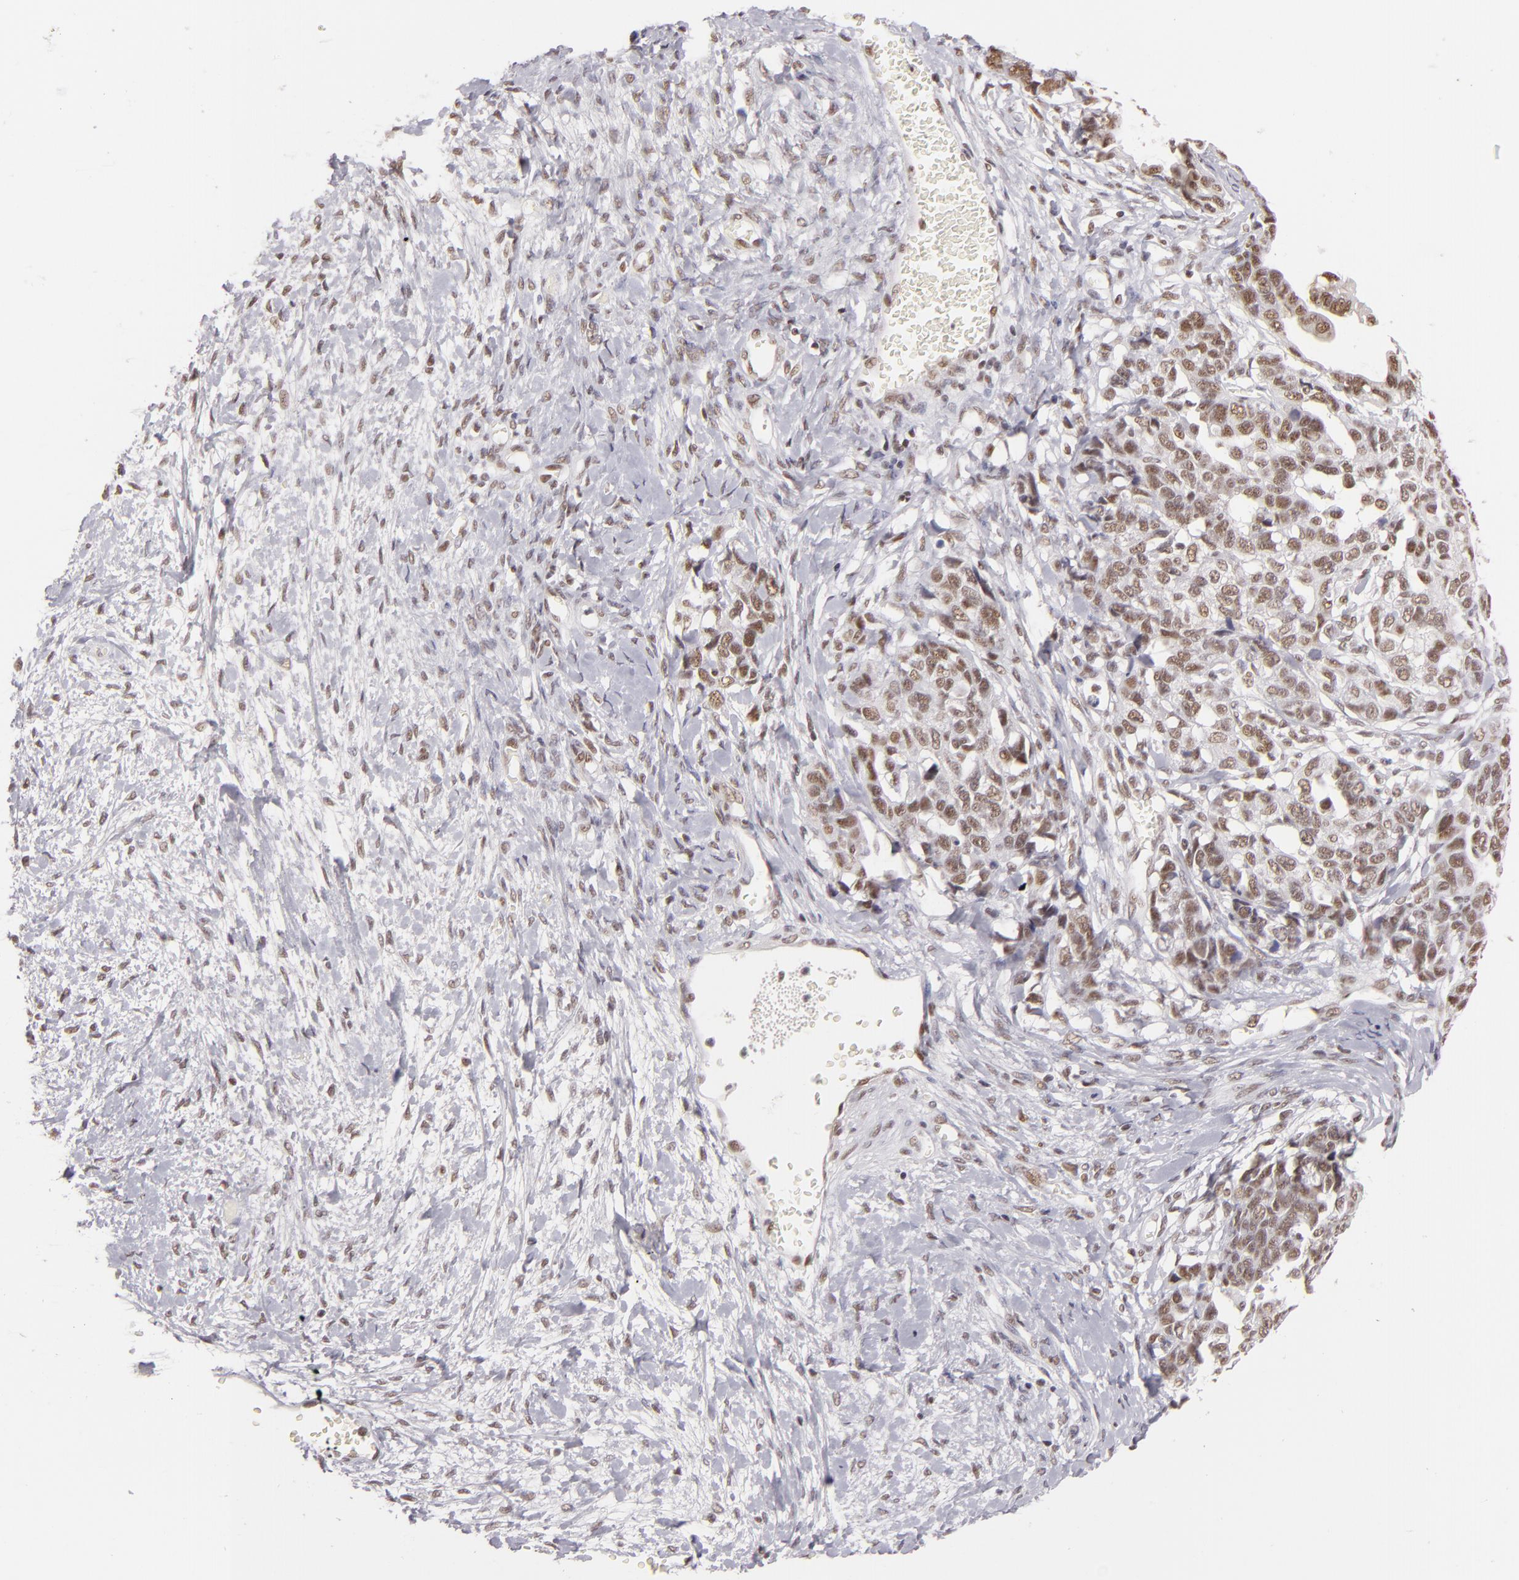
{"staining": {"intensity": "weak", "quantity": "25%-75%", "location": "nuclear"}, "tissue": "ovarian cancer", "cell_type": "Tumor cells", "image_type": "cancer", "snomed": [{"axis": "morphology", "description": "Cystadenocarcinoma, serous, NOS"}, {"axis": "topography", "description": "Ovary"}], "caption": "This image displays ovarian serous cystadenocarcinoma stained with immunohistochemistry (IHC) to label a protein in brown. The nuclear of tumor cells show weak positivity for the protein. Nuclei are counter-stained blue.", "gene": "INTS6", "patient": {"sex": "female", "age": 69}}